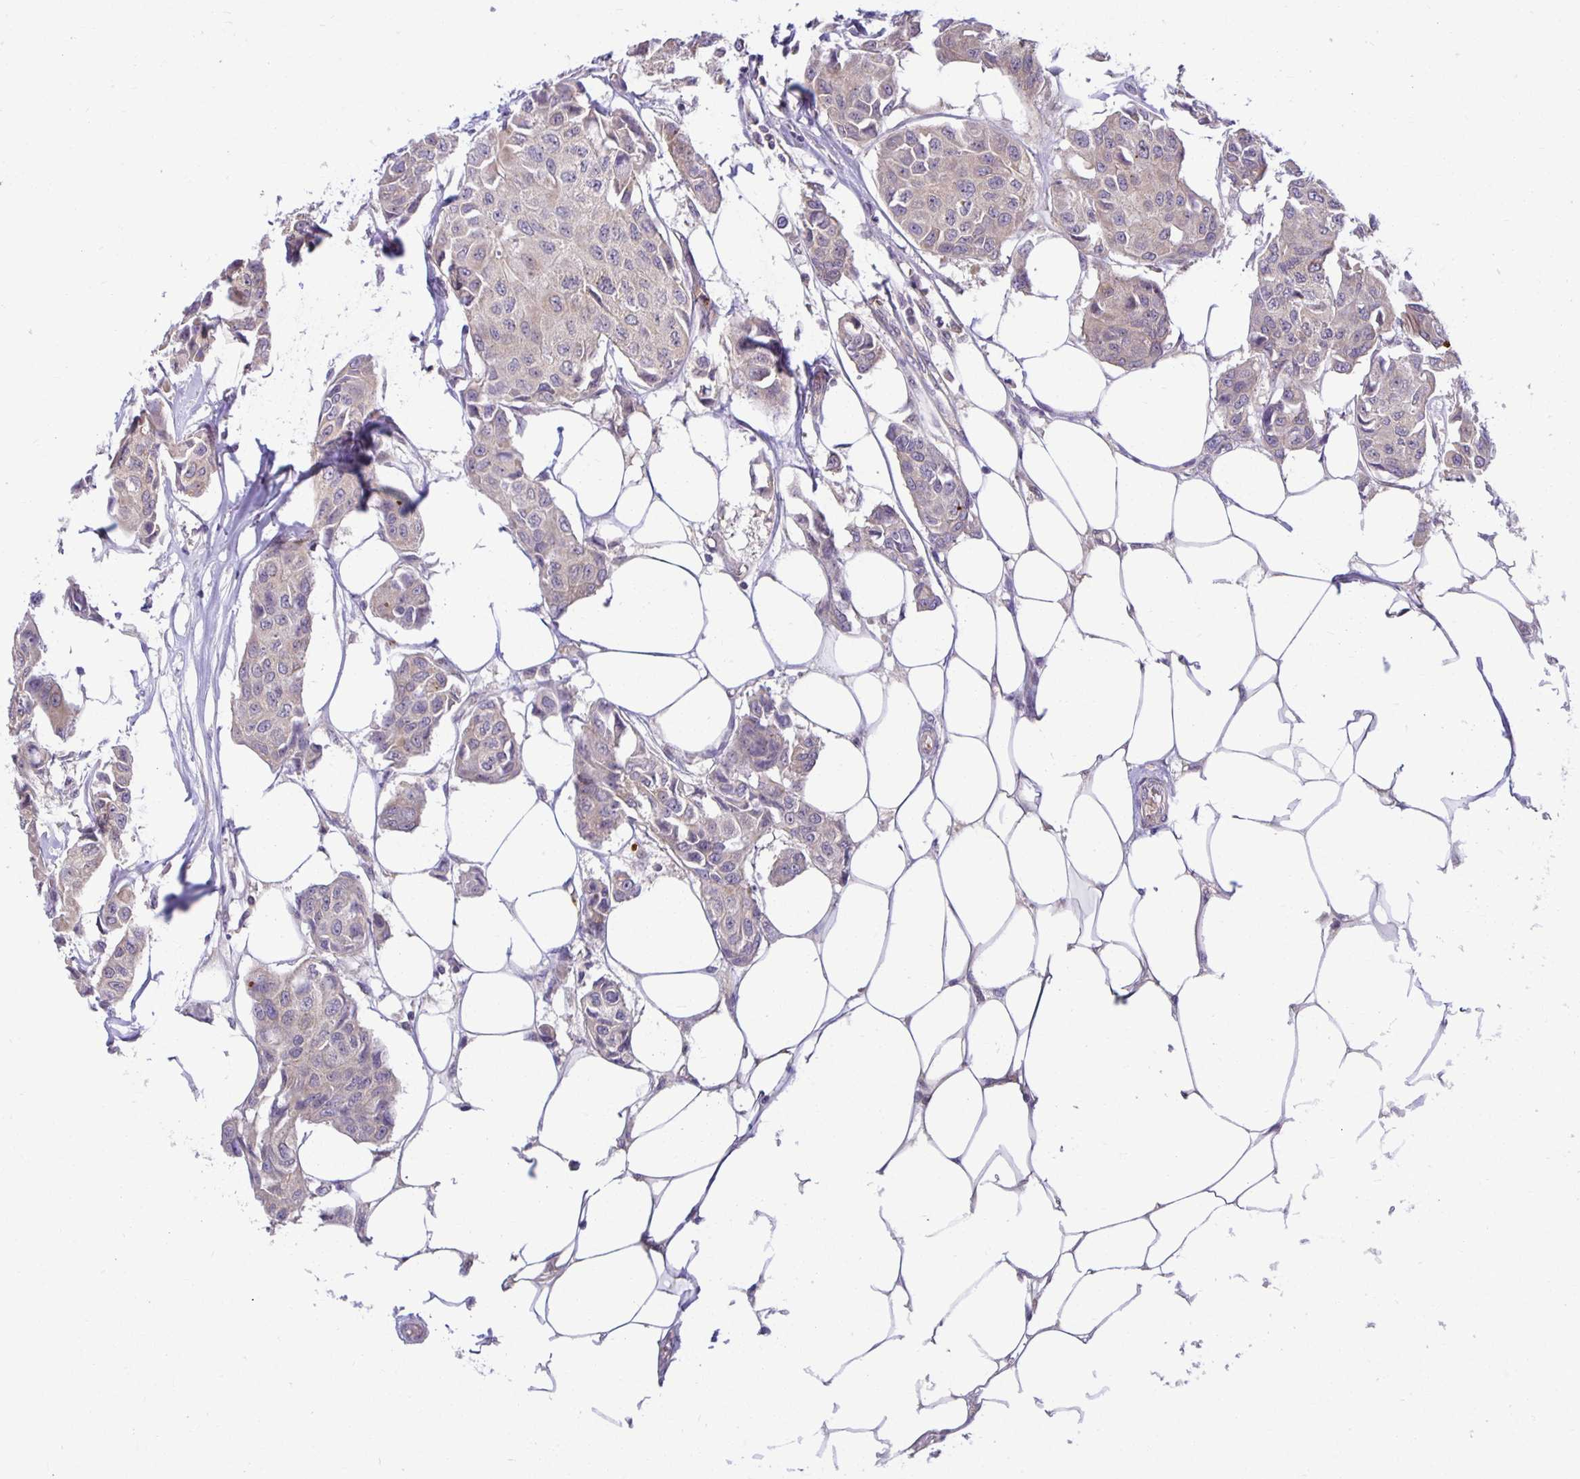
{"staining": {"intensity": "weak", "quantity": "<25%", "location": "cytoplasmic/membranous"}, "tissue": "breast cancer", "cell_type": "Tumor cells", "image_type": "cancer", "snomed": [{"axis": "morphology", "description": "Duct carcinoma"}, {"axis": "topography", "description": "Breast"}, {"axis": "topography", "description": "Lymph node"}], "caption": "Immunohistochemistry photomicrograph of invasive ductal carcinoma (breast) stained for a protein (brown), which shows no positivity in tumor cells.", "gene": "MIEN1", "patient": {"sex": "female", "age": 80}}